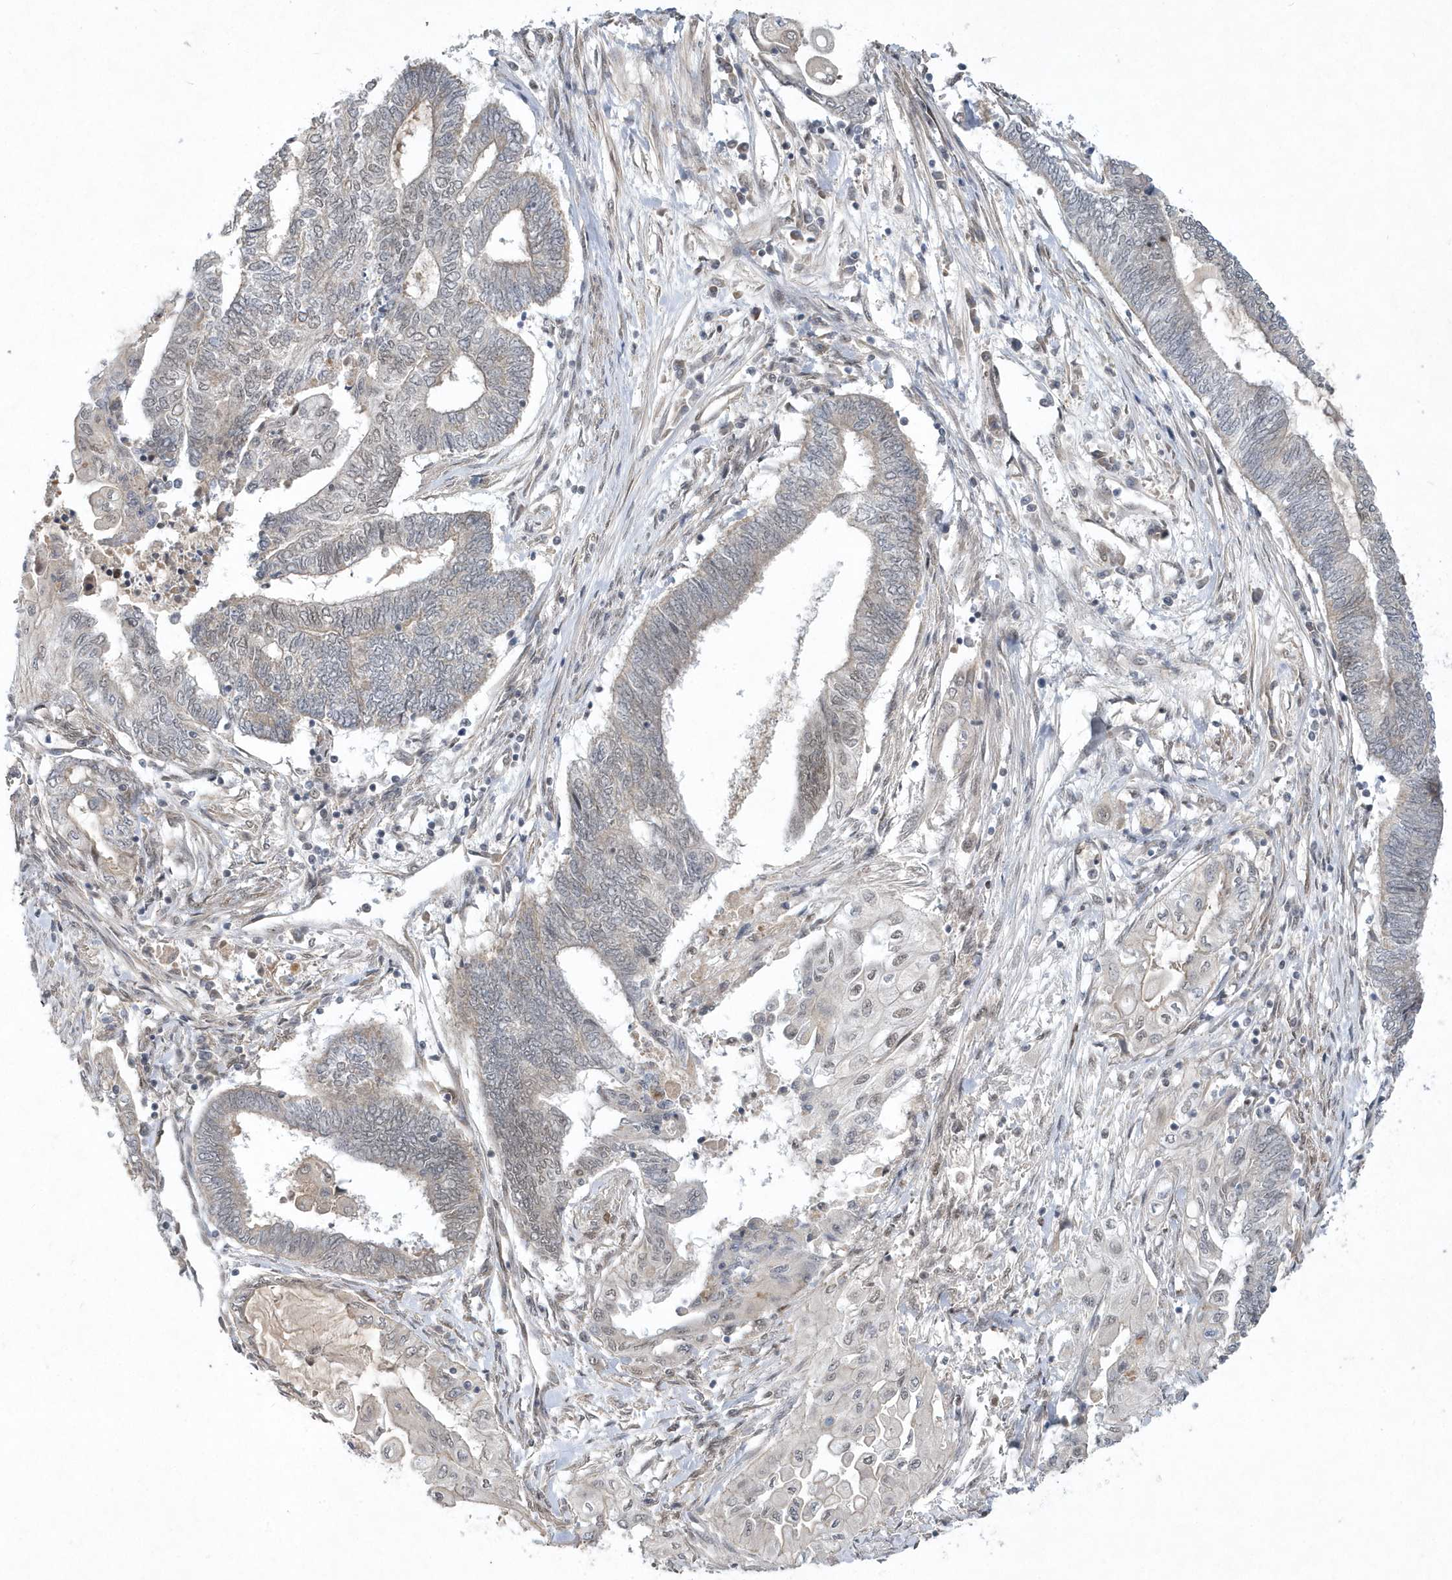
{"staining": {"intensity": "weak", "quantity": "<25%", "location": "cytoplasmic/membranous,nuclear"}, "tissue": "endometrial cancer", "cell_type": "Tumor cells", "image_type": "cancer", "snomed": [{"axis": "morphology", "description": "Adenocarcinoma, NOS"}, {"axis": "topography", "description": "Uterus"}, {"axis": "topography", "description": "Endometrium"}], "caption": "IHC of human endometrial cancer demonstrates no staining in tumor cells.", "gene": "MXI1", "patient": {"sex": "female", "age": 70}}